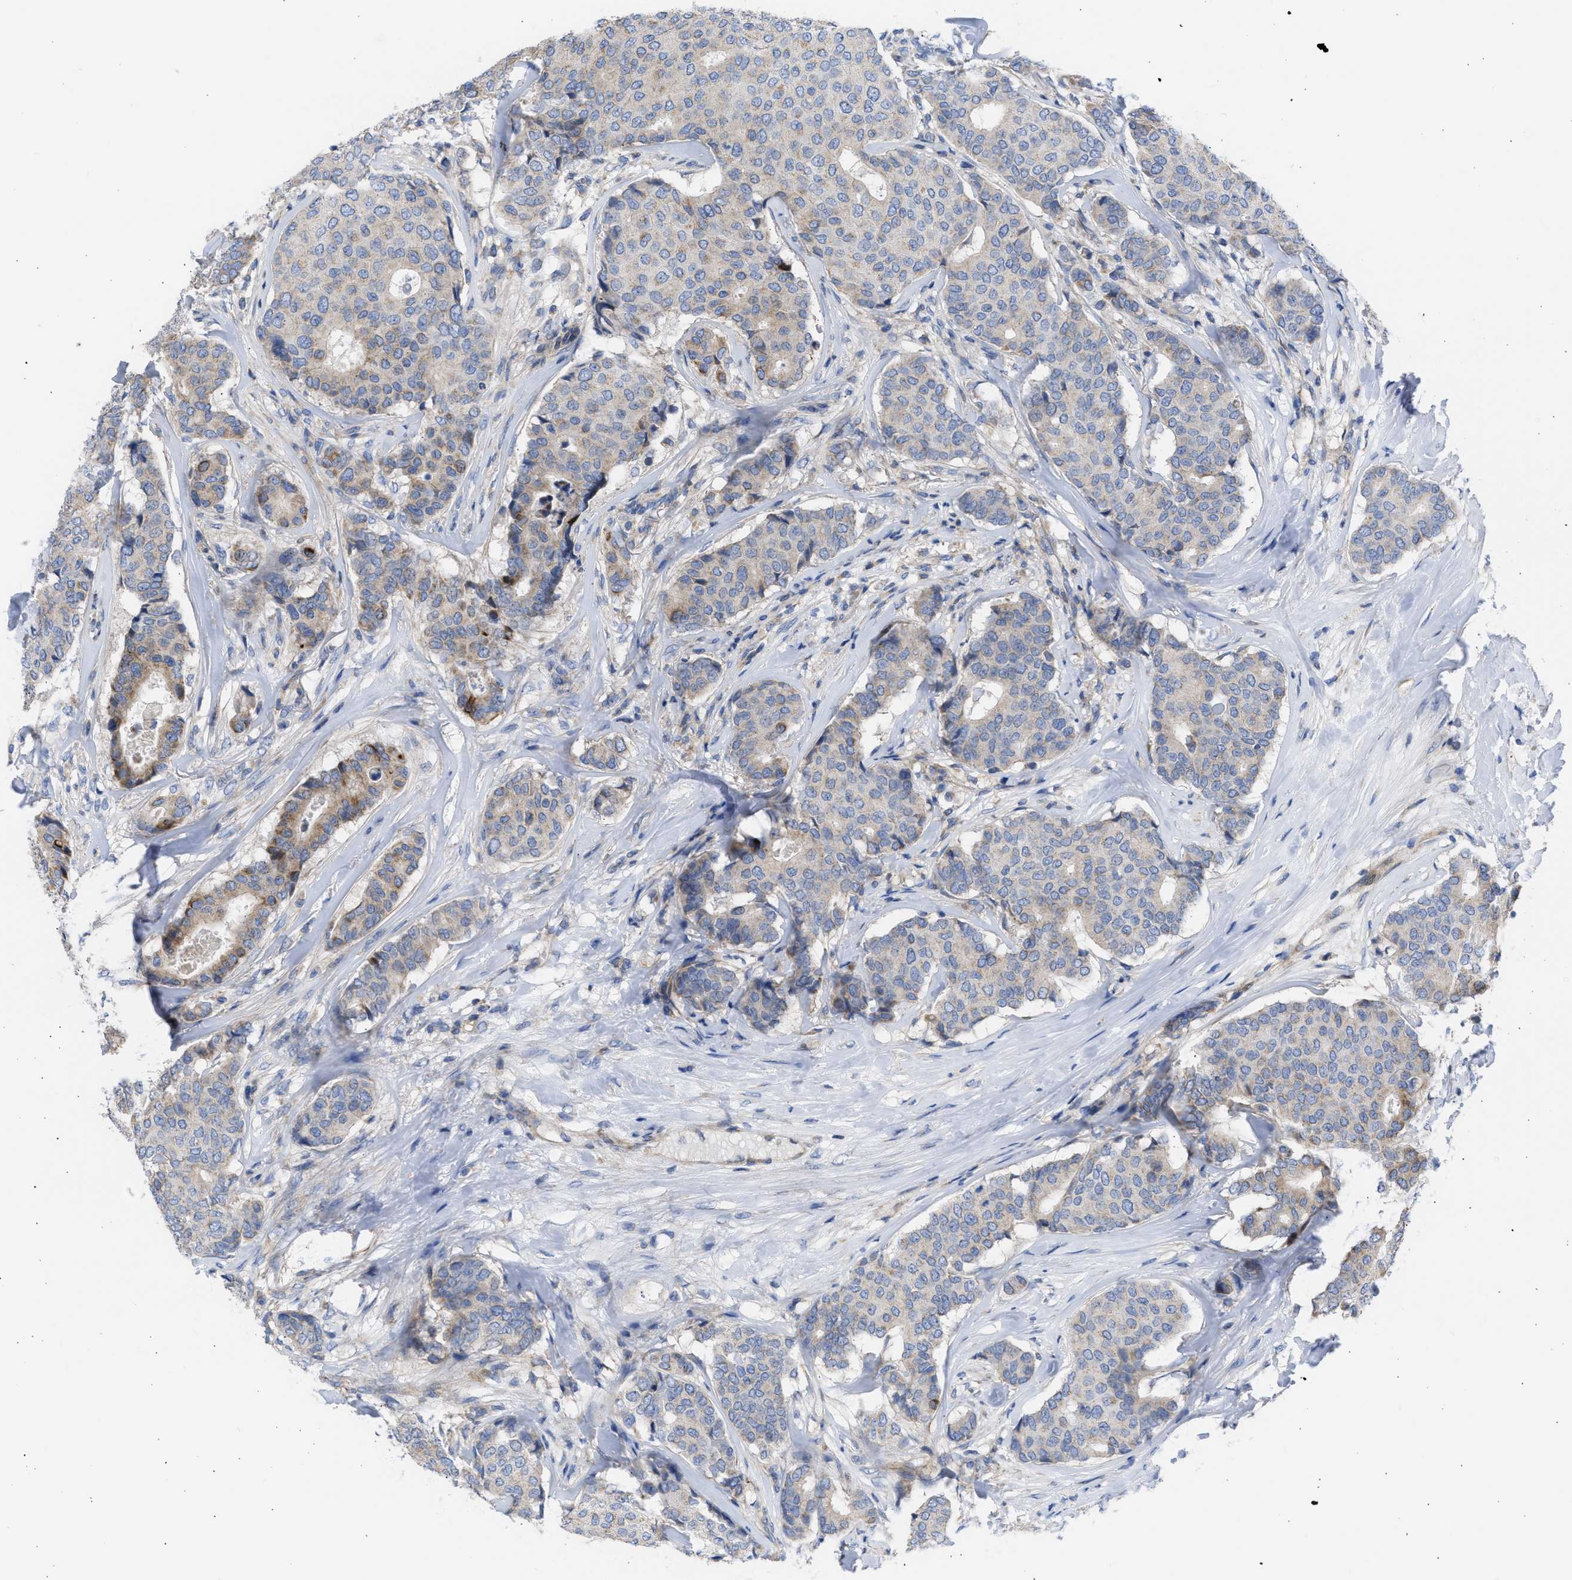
{"staining": {"intensity": "moderate", "quantity": "<25%", "location": "cytoplasmic/membranous"}, "tissue": "breast cancer", "cell_type": "Tumor cells", "image_type": "cancer", "snomed": [{"axis": "morphology", "description": "Duct carcinoma"}, {"axis": "topography", "description": "Breast"}], "caption": "Immunohistochemistry histopathology image of neoplastic tissue: breast cancer stained using immunohistochemistry demonstrates low levels of moderate protein expression localized specifically in the cytoplasmic/membranous of tumor cells, appearing as a cytoplasmic/membranous brown color.", "gene": "BTG3", "patient": {"sex": "female", "age": 75}}